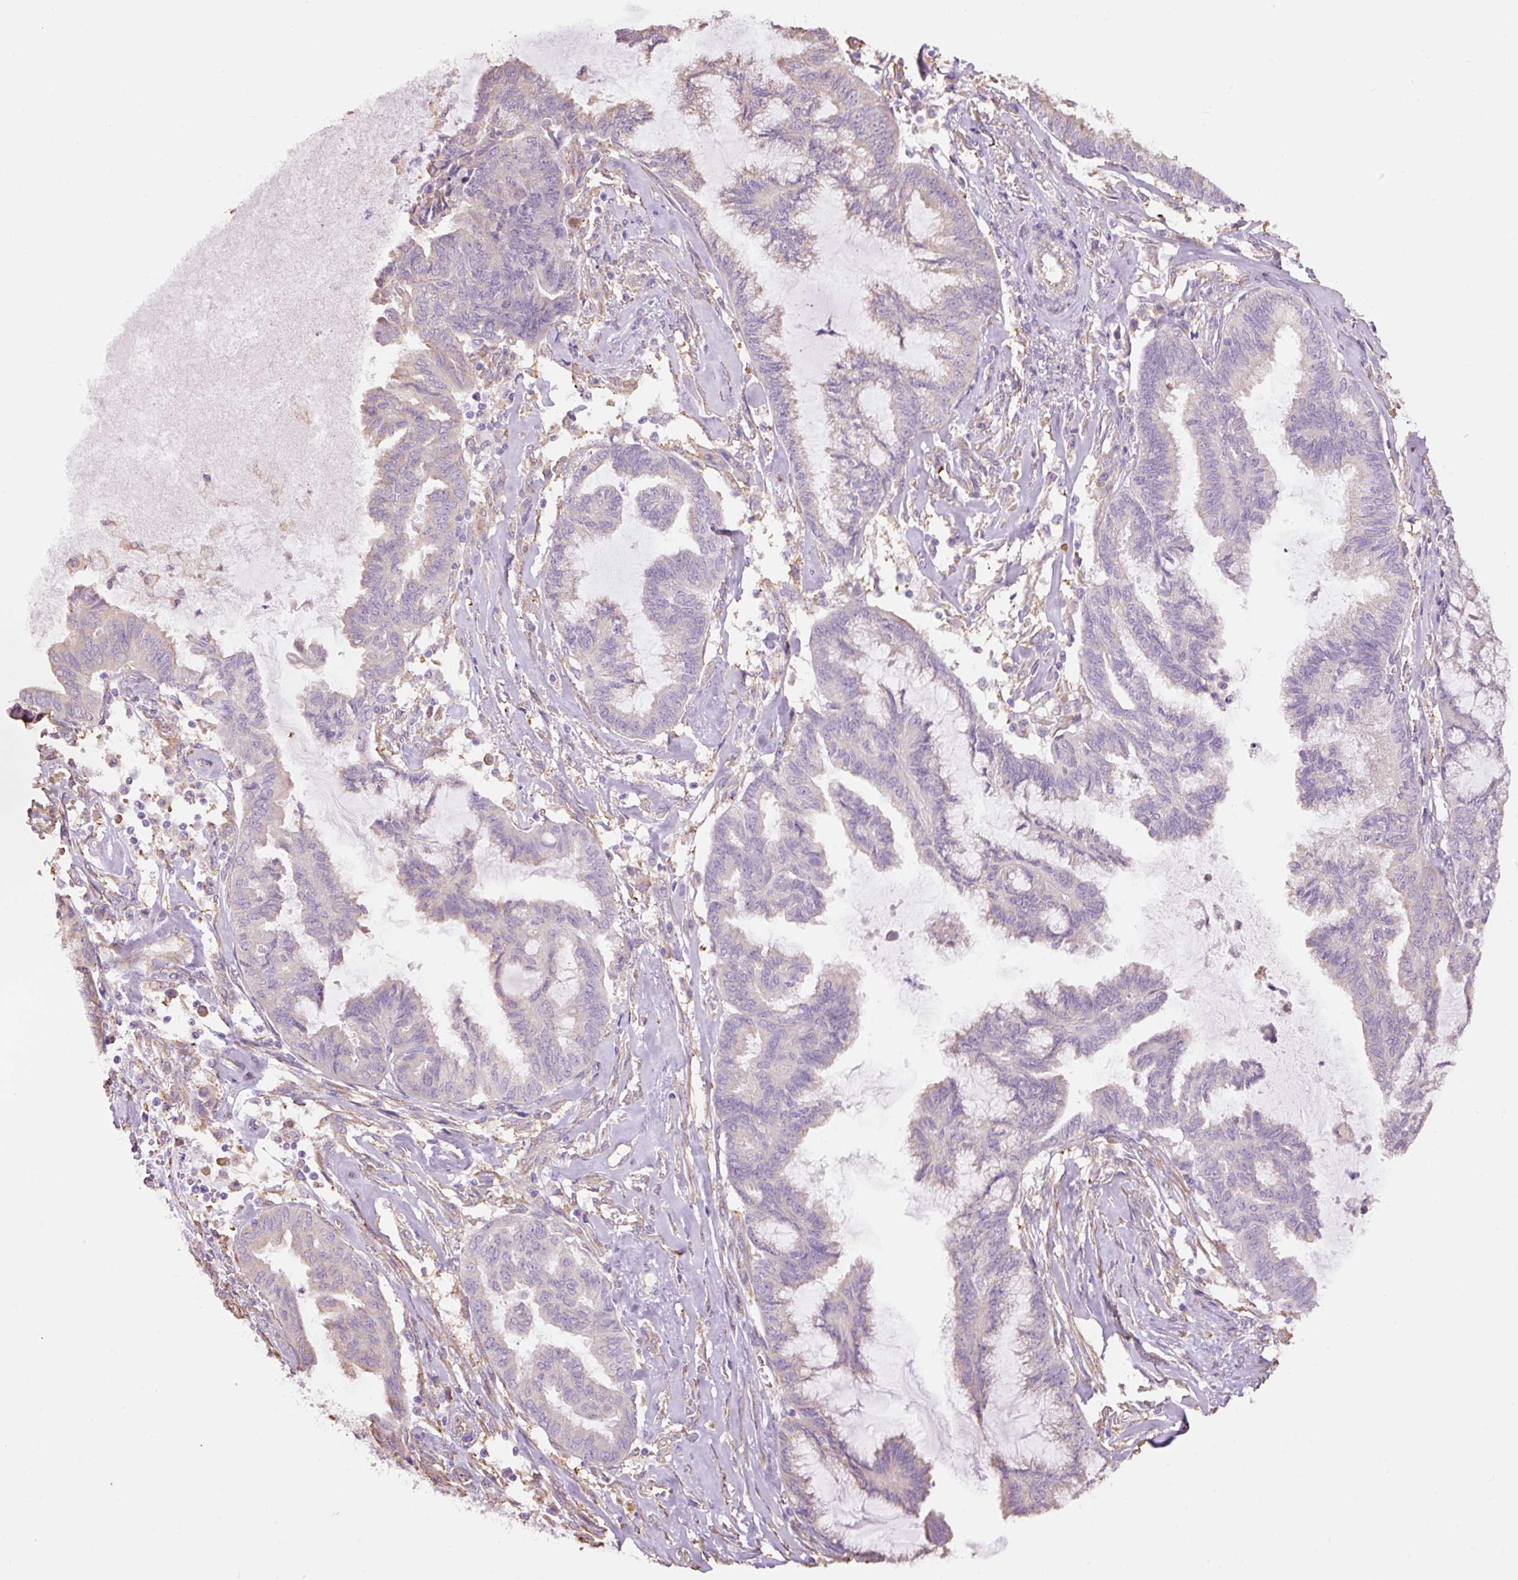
{"staining": {"intensity": "negative", "quantity": "none", "location": "none"}, "tissue": "endometrial cancer", "cell_type": "Tumor cells", "image_type": "cancer", "snomed": [{"axis": "morphology", "description": "Adenocarcinoma, NOS"}, {"axis": "topography", "description": "Endometrium"}], "caption": "Protein analysis of endometrial cancer shows no significant positivity in tumor cells. (DAB IHC visualized using brightfield microscopy, high magnification).", "gene": "GCG", "patient": {"sex": "female", "age": 86}}